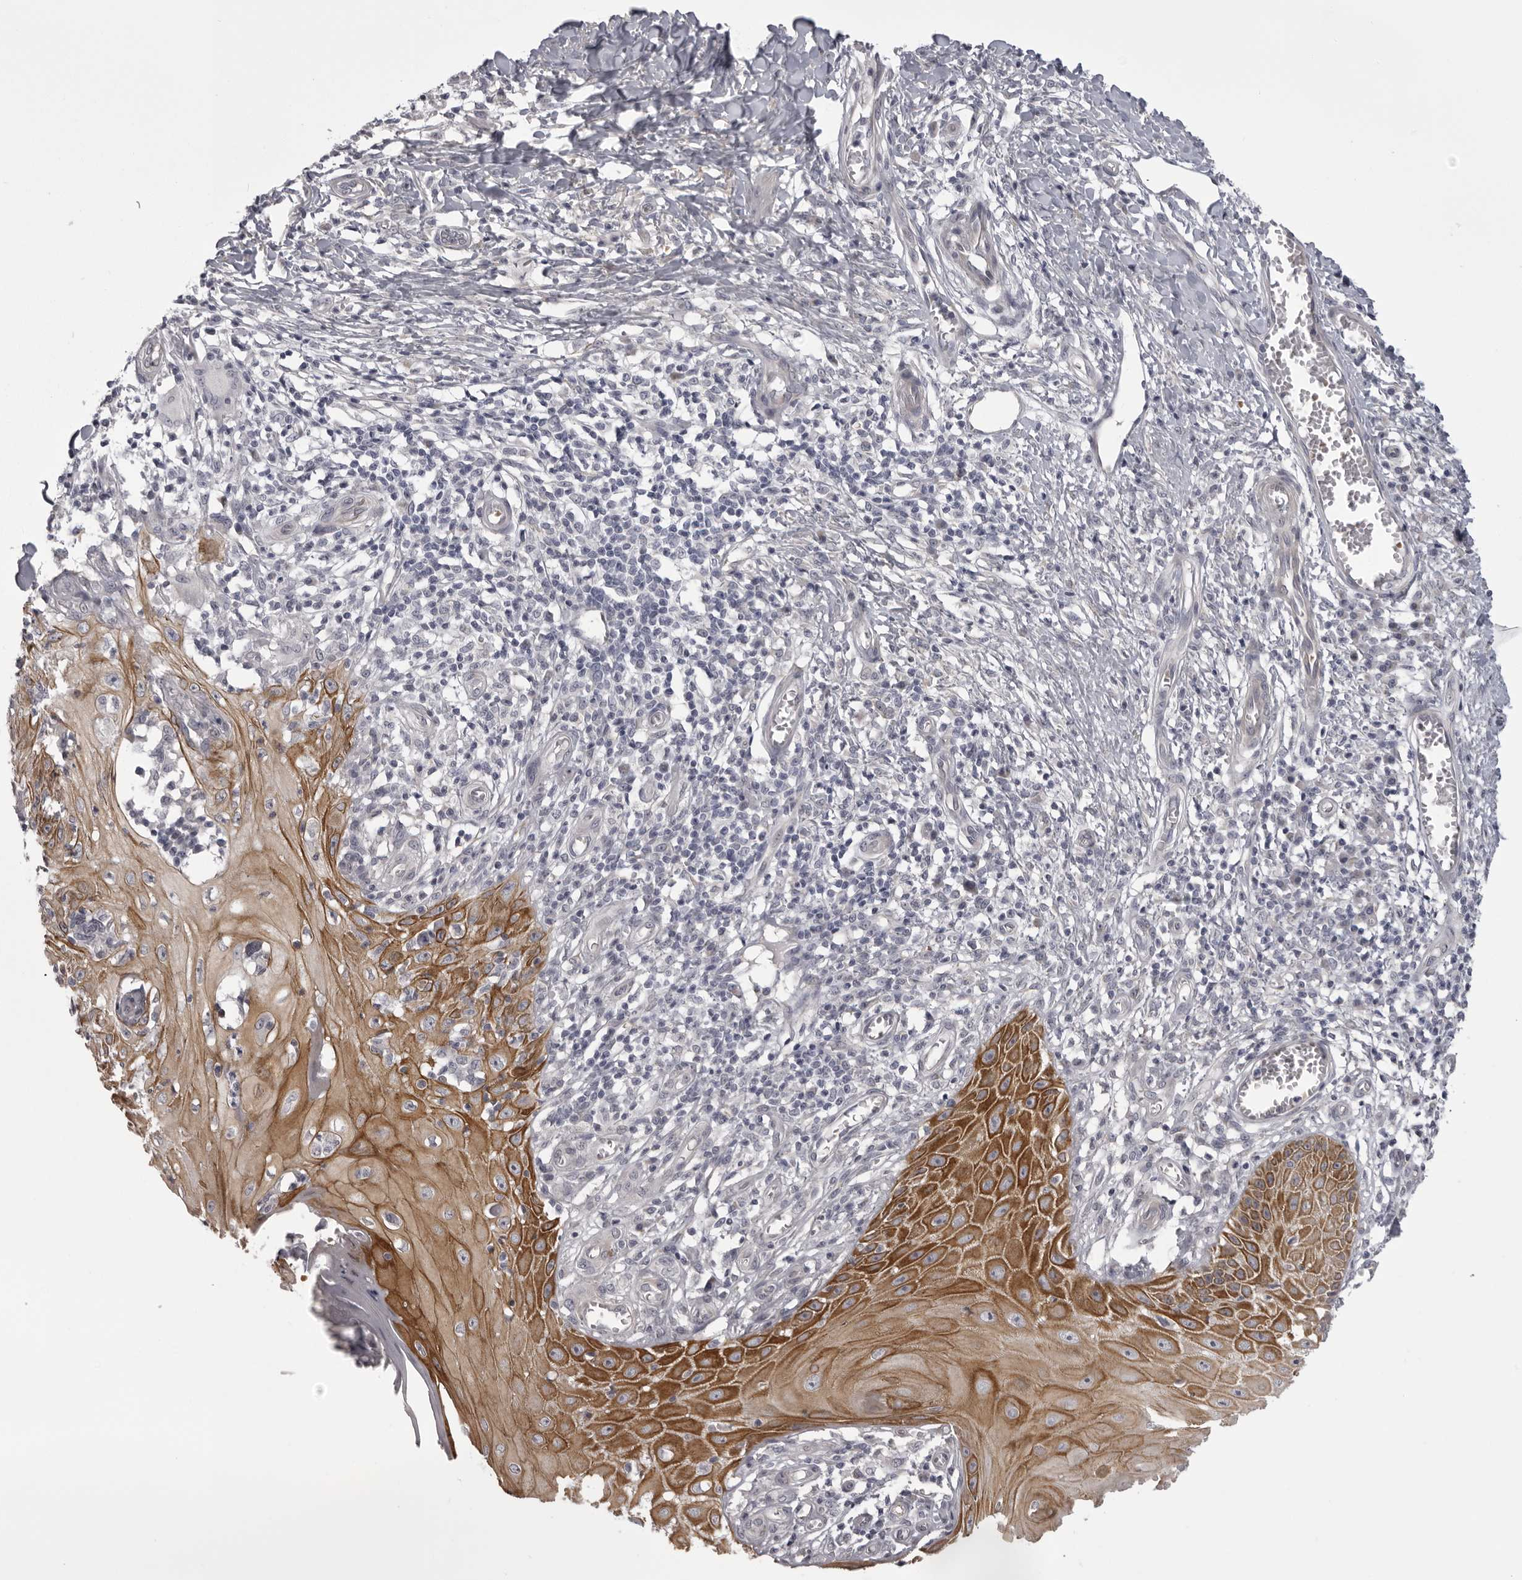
{"staining": {"intensity": "moderate", "quantity": ">75%", "location": "cytoplasmic/membranous"}, "tissue": "skin cancer", "cell_type": "Tumor cells", "image_type": "cancer", "snomed": [{"axis": "morphology", "description": "Squamous cell carcinoma, NOS"}, {"axis": "topography", "description": "Skin"}], "caption": "This is an image of immunohistochemistry (IHC) staining of skin cancer (squamous cell carcinoma), which shows moderate positivity in the cytoplasmic/membranous of tumor cells.", "gene": "EPHA10", "patient": {"sex": "female", "age": 73}}